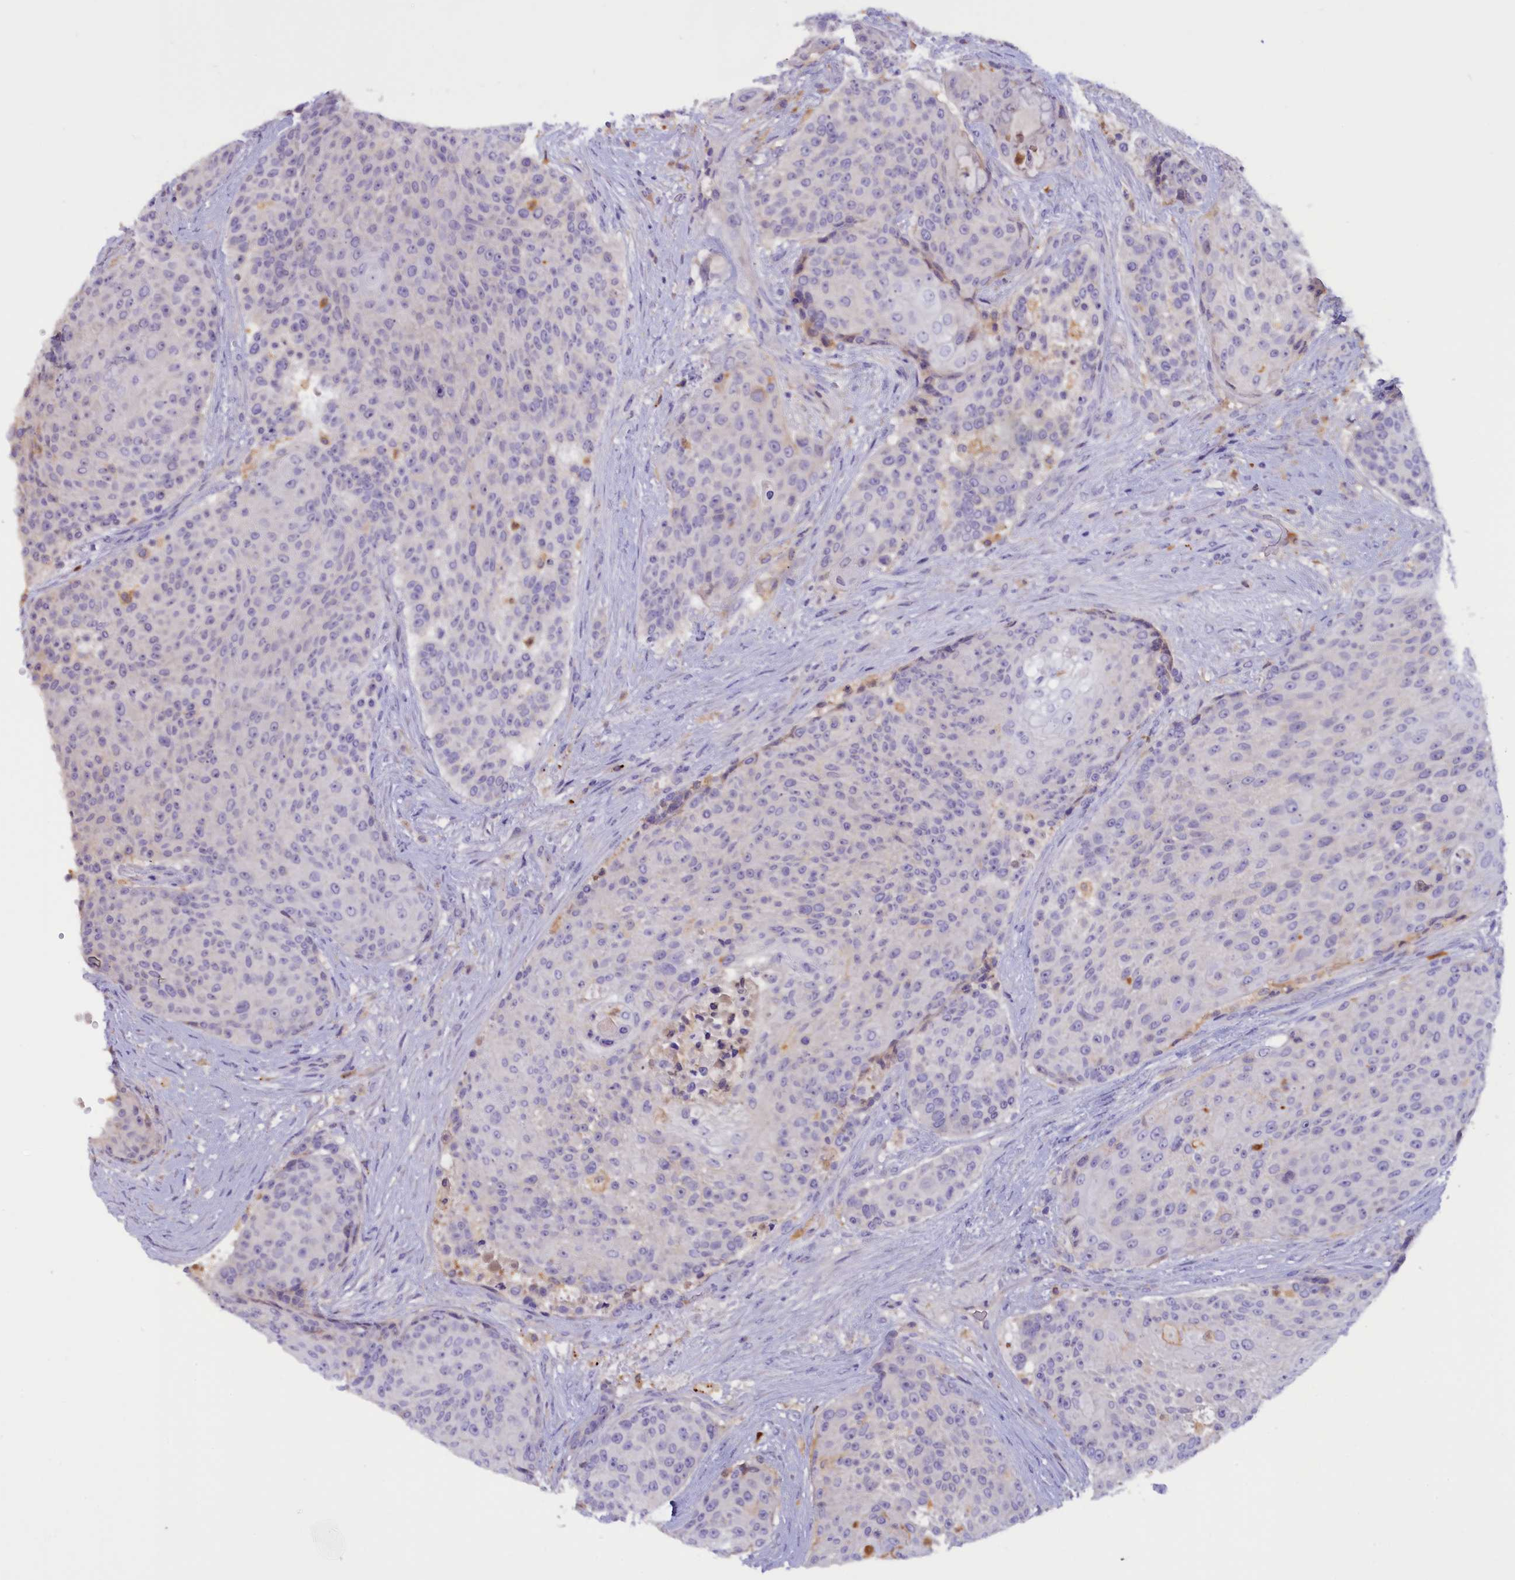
{"staining": {"intensity": "negative", "quantity": "none", "location": "none"}, "tissue": "urothelial cancer", "cell_type": "Tumor cells", "image_type": "cancer", "snomed": [{"axis": "morphology", "description": "Urothelial carcinoma, High grade"}, {"axis": "topography", "description": "Urinary bladder"}], "caption": "DAB (3,3'-diaminobenzidine) immunohistochemical staining of human high-grade urothelial carcinoma reveals no significant expression in tumor cells. (Stains: DAB IHC with hematoxylin counter stain, Microscopy: brightfield microscopy at high magnification).", "gene": "FAM149B1", "patient": {"sex": "female", "age": 63}}